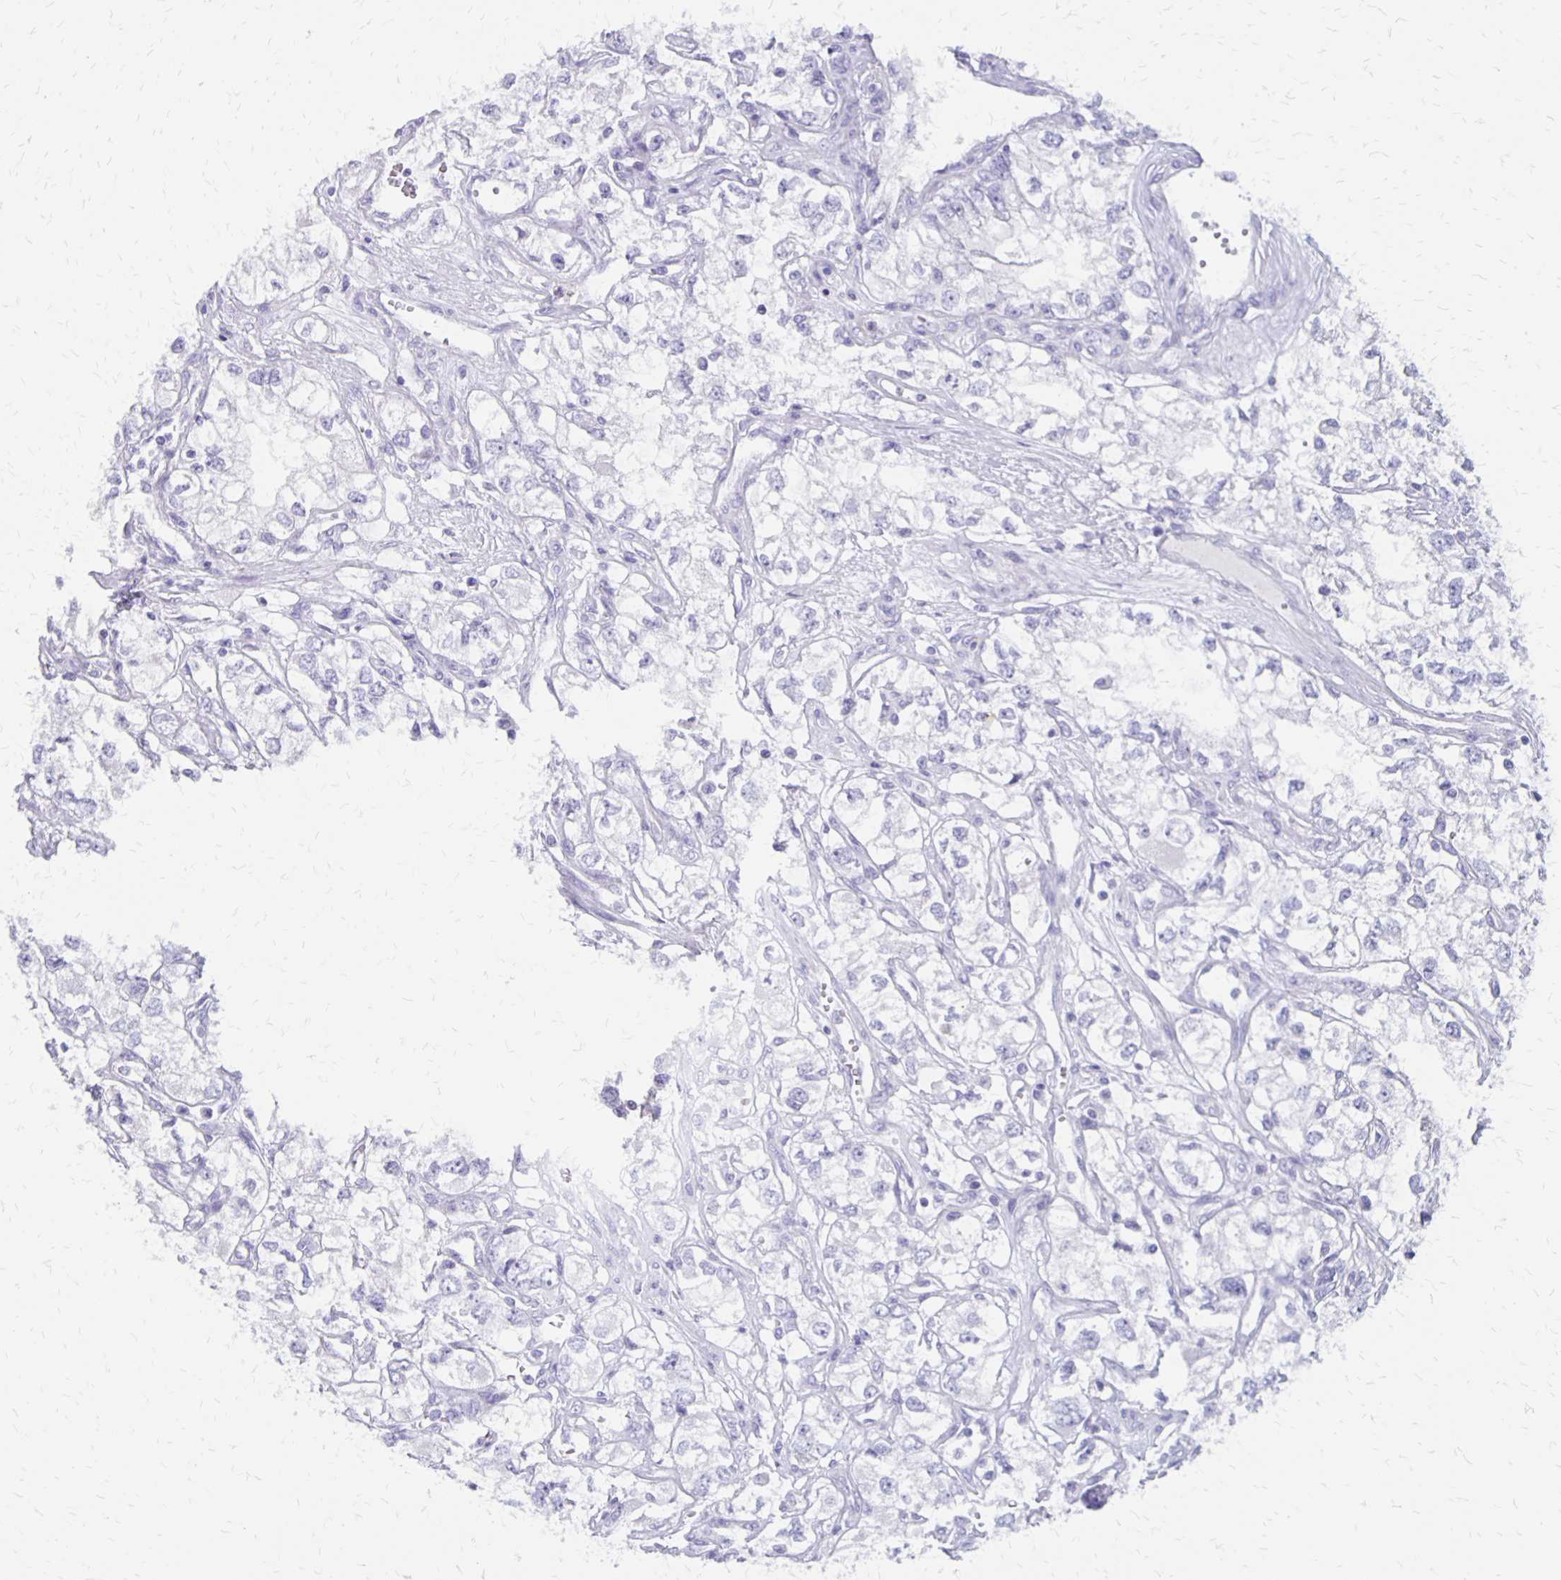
{"staining": {"intensity": "negative", "quantity": "none", "location": "none"}, "tissue": "renal cancer", "cell_type": "Tumor cells", "image_type": "cancer", "snomed": [{"axis": "morphology", "description": "Adenocarcinoma, NOS"}, {"axis": "topography", "description": "Kidney"}], "caption": "An IHC histopathology image of renal cancer is shown. There is no staining in tumor cells of renal cancer. (DAB immunohistochemistry with hematoxylin counter stain).", "gene": "SEPTIN5", "patient": {"sex": "female", "age": 59}}